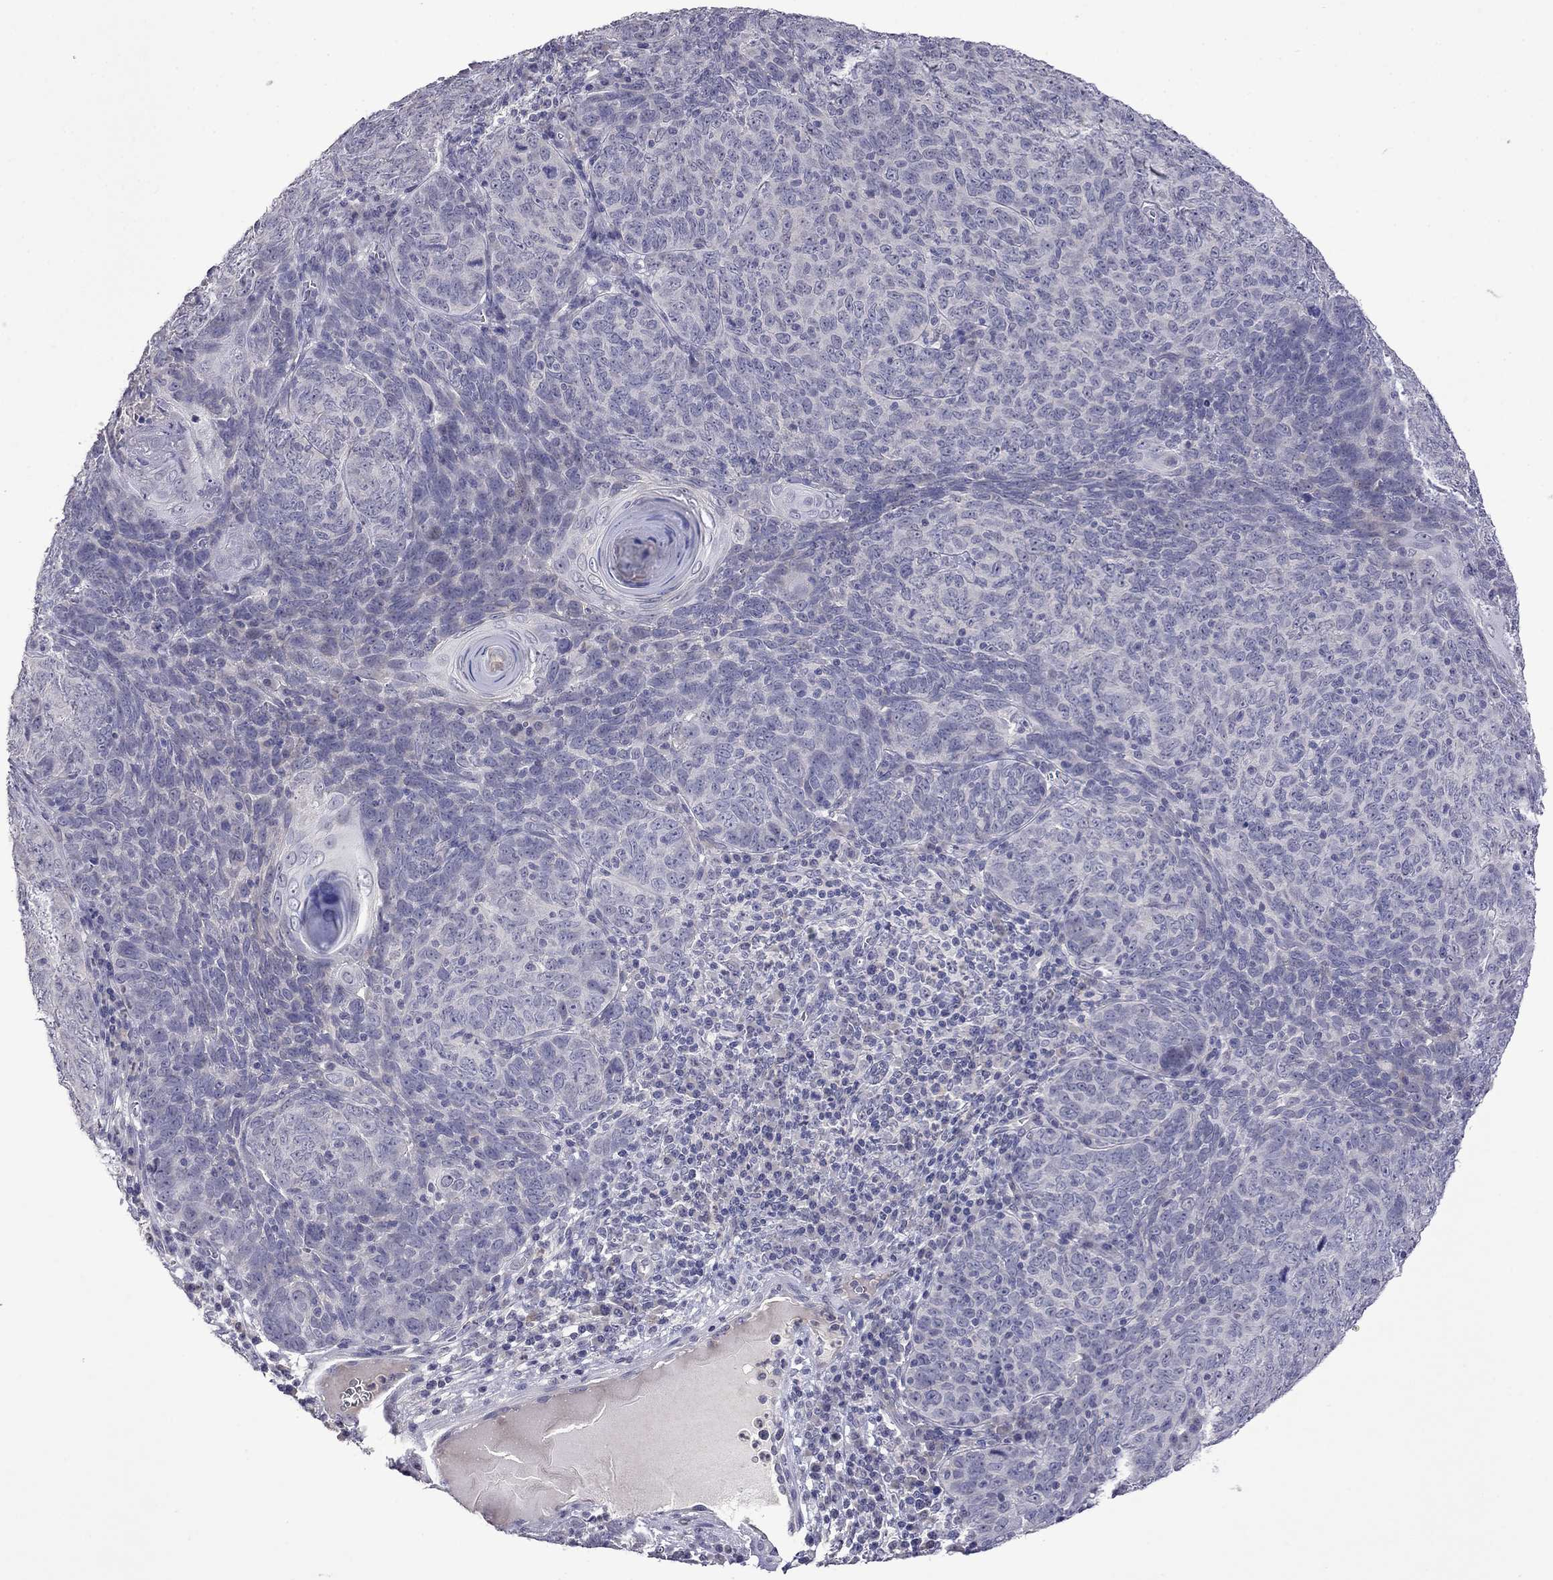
{"staining": {"intensity": "negative", "quantity": "none", "location": "none"}, "tissue": "skin cancer", "cell_type": "Tumor cells", "image_type": "cancer", "snomed": [{"axis": "morphology", "description": "Squamous cell carcinoma, NOS"}, {"axis": "topography", "description": "Skin"}, {"axis": "topography", "description": "Anal"}], "caption": "This is a histopathology image of immunohistochemistry staining of skin cancer, which shows no staining in tumor cells.", "gene": "STAR", "patient": {"sex": "female", "age": 51}}